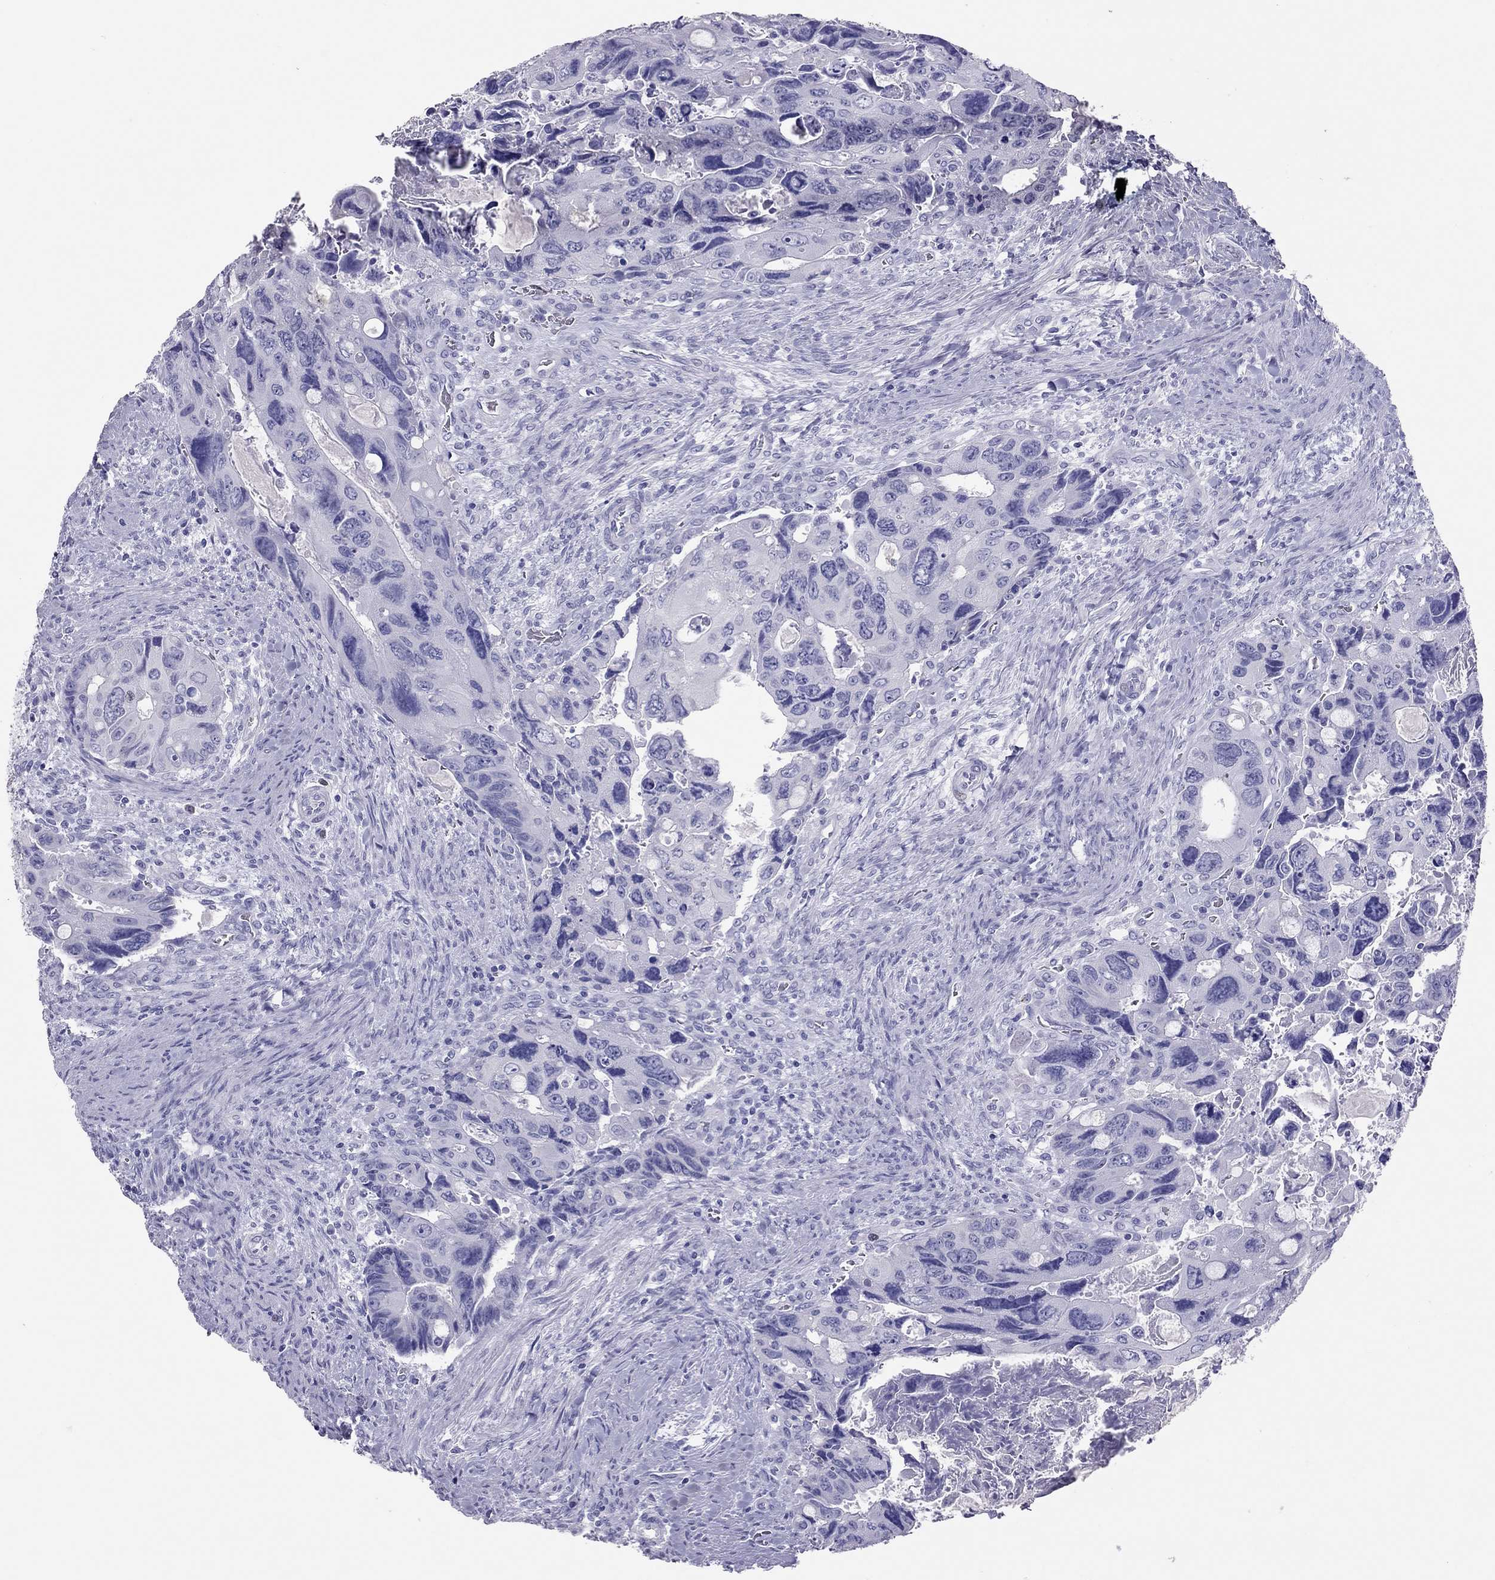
{"staining": {"intensity": "negative", "quantity": "none", "location": "none"}, "tissue": "colorectal cancer", "cell_type": "Tumor cells", "image_type": "cancer", "snomed": [{"axis": "morphology", "description": "Adenocarcinoma, NOS"}, {"axis": "topography", "description": "Rectum"}], "caption": "Immunohistochemical staining of colorectal cancer reveals no significant expression in tumor cells. (DAB immunohistochemistry (IHC) with hematoxylin counter stain).", "gene": "TSHB", "patient": {"sex": "male", "age": 62}}